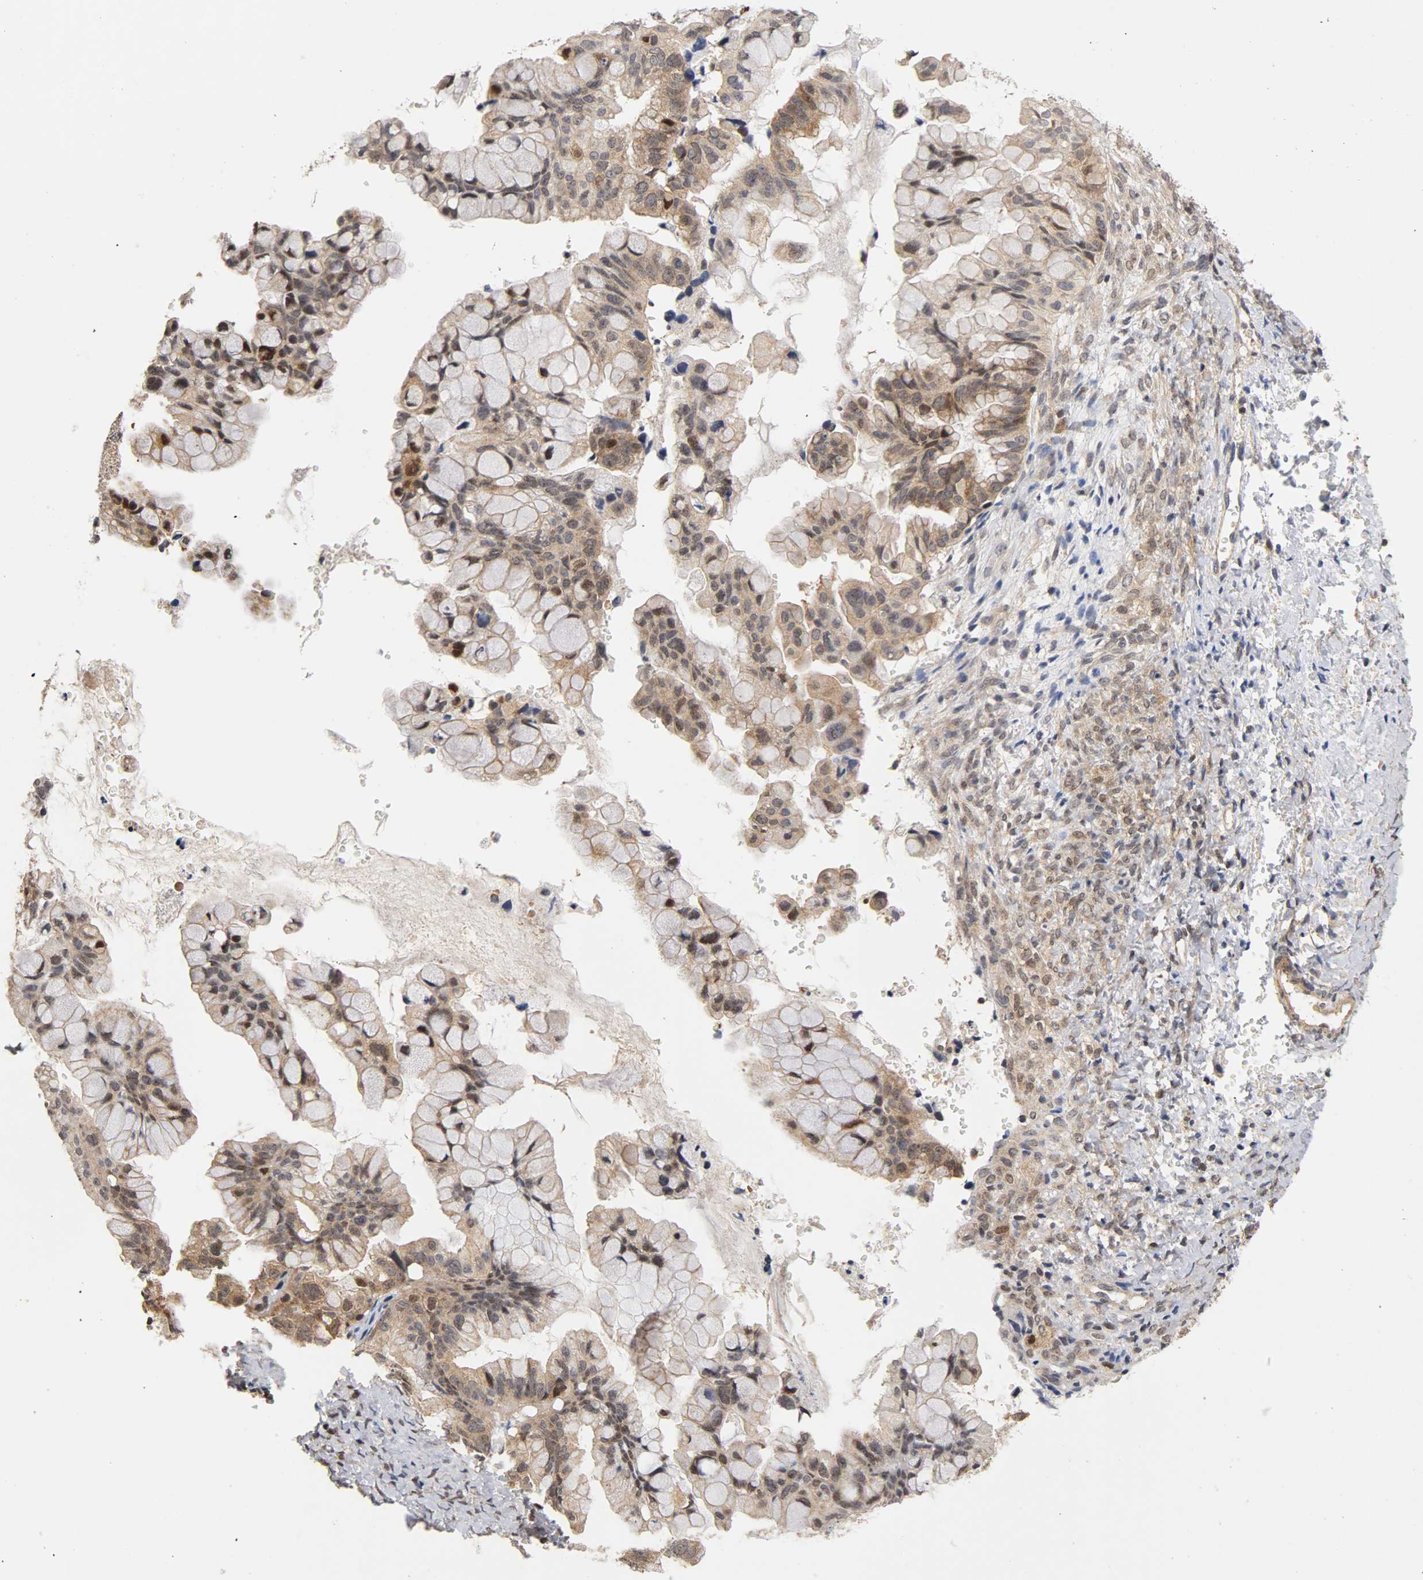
{"staining": {"intensity": "moderate", "quantity": "25%-75%", "location": "cytoplasmic/membranous,nuclear"}, "tissue": "ovarian cancer", "cell_type": "Tumor cells", "image_type": "cancer", "snomed": [{"axis": "morphology", "description": "Cystadenocarcinoma, mucinous, NOS"}, {"axis": "topography", "description": "Ovary"}], "caption": "Immunohistochemistry (IHC) (DAB (3,3'-diaminobenzidine)) staining of ovarian mucinous cystadenocarcinoma shows moderate cytoplasmic/membranous and nuclear protein positivity in about 25%-75% of tumor cells.", "gene": "UBE2M", "patient": {"sex": "female", "age": 36}}